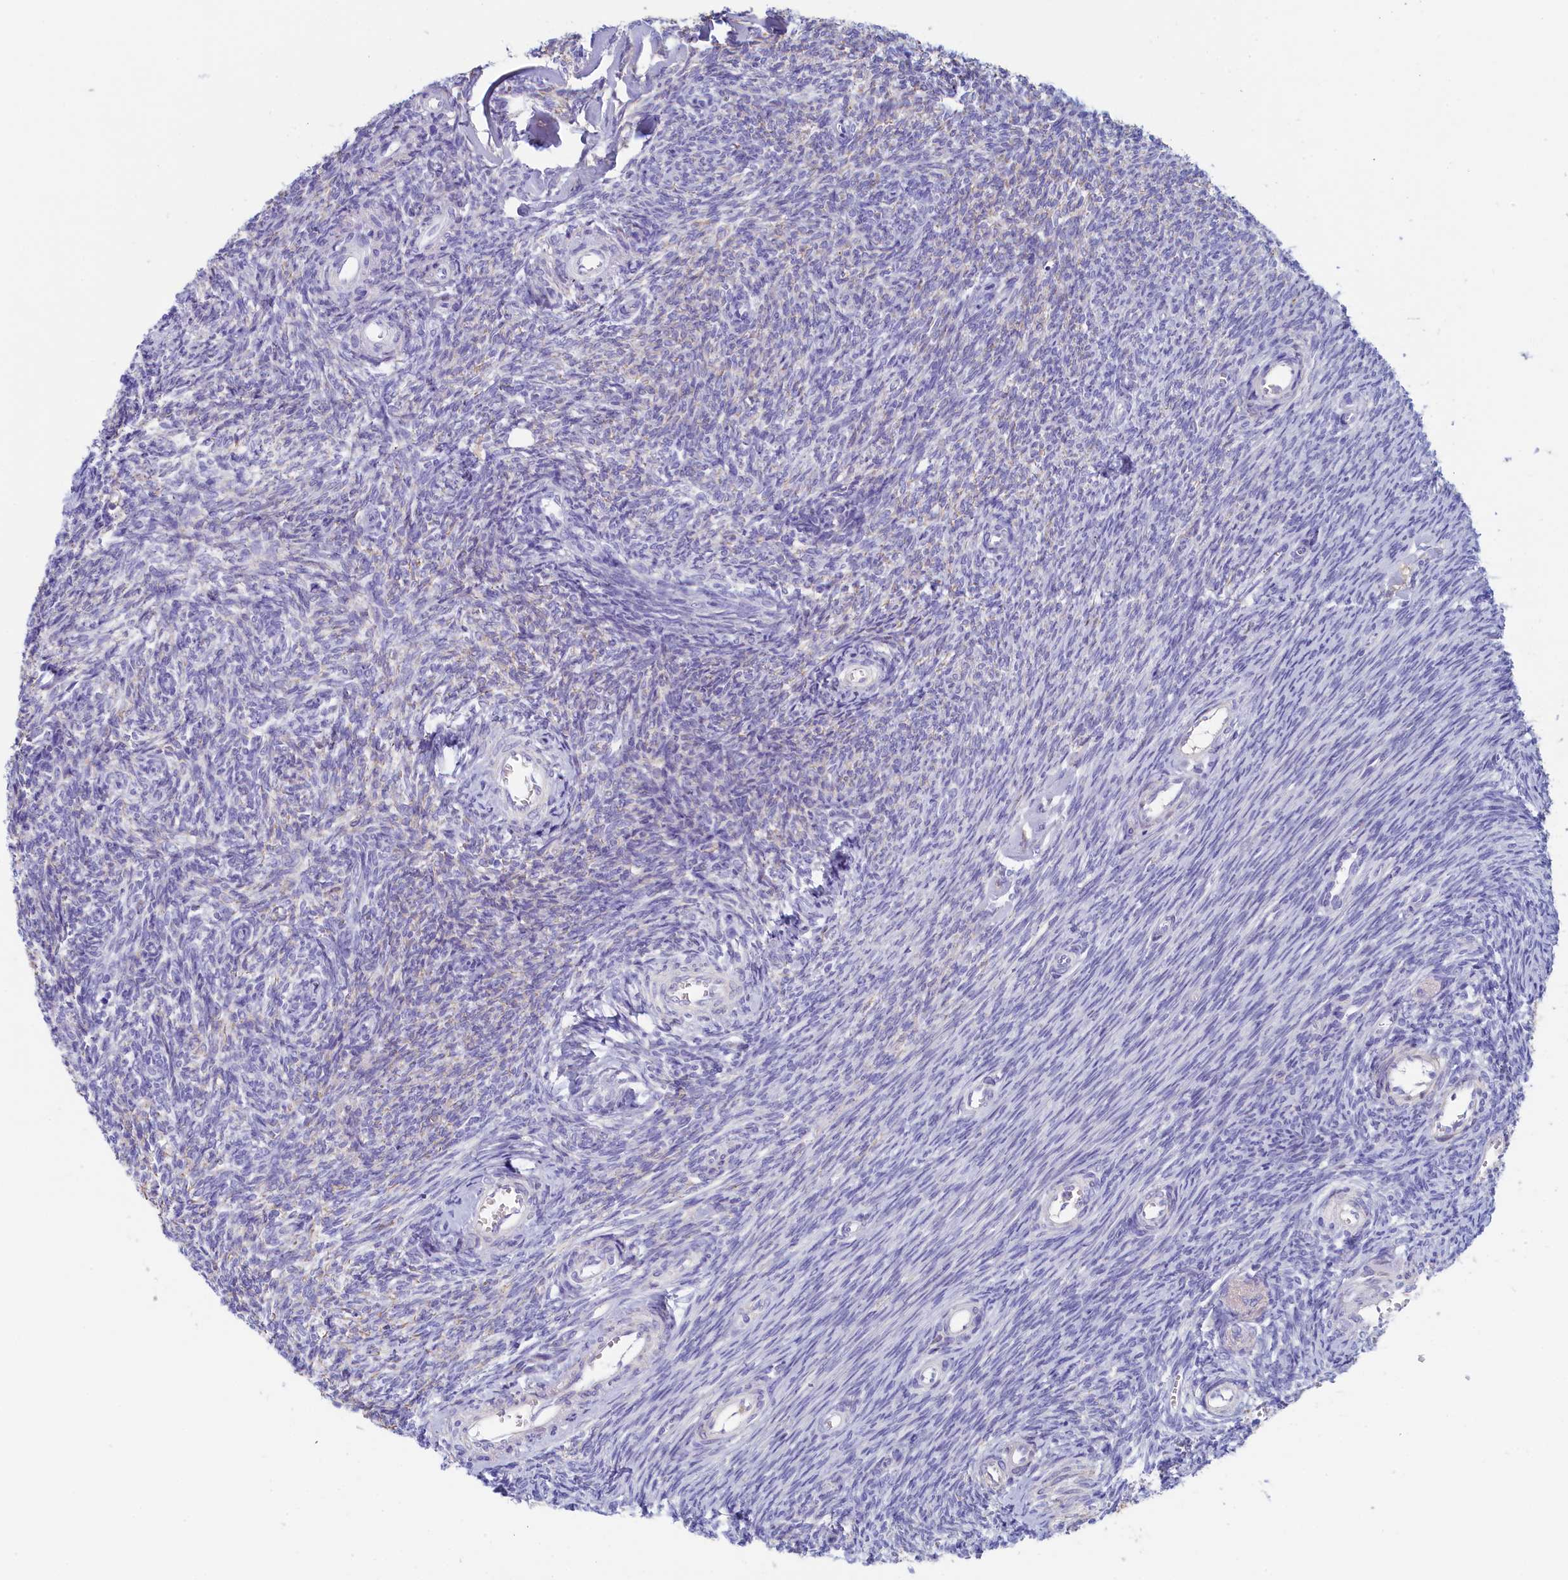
{"staining": {"intensity": "negative", "quantity": "none", "location": "none"}, "tissue": "ovary", "cell_type": "Ovarian stroma cells", "image_type": "normal", "snomed": [{"axis": "morphology", "description": "Normal tissue, NOS"}, {"axis": "topography", "description": "Ovary"}], "caption": "DAB immunohistochemical staining of normal human ovary displays no significant staining in ovarian stroma cells. Nuclei are stained in blue.", "gene": "GUCA1C", "patient": {"sex": "female", "age": 44}}